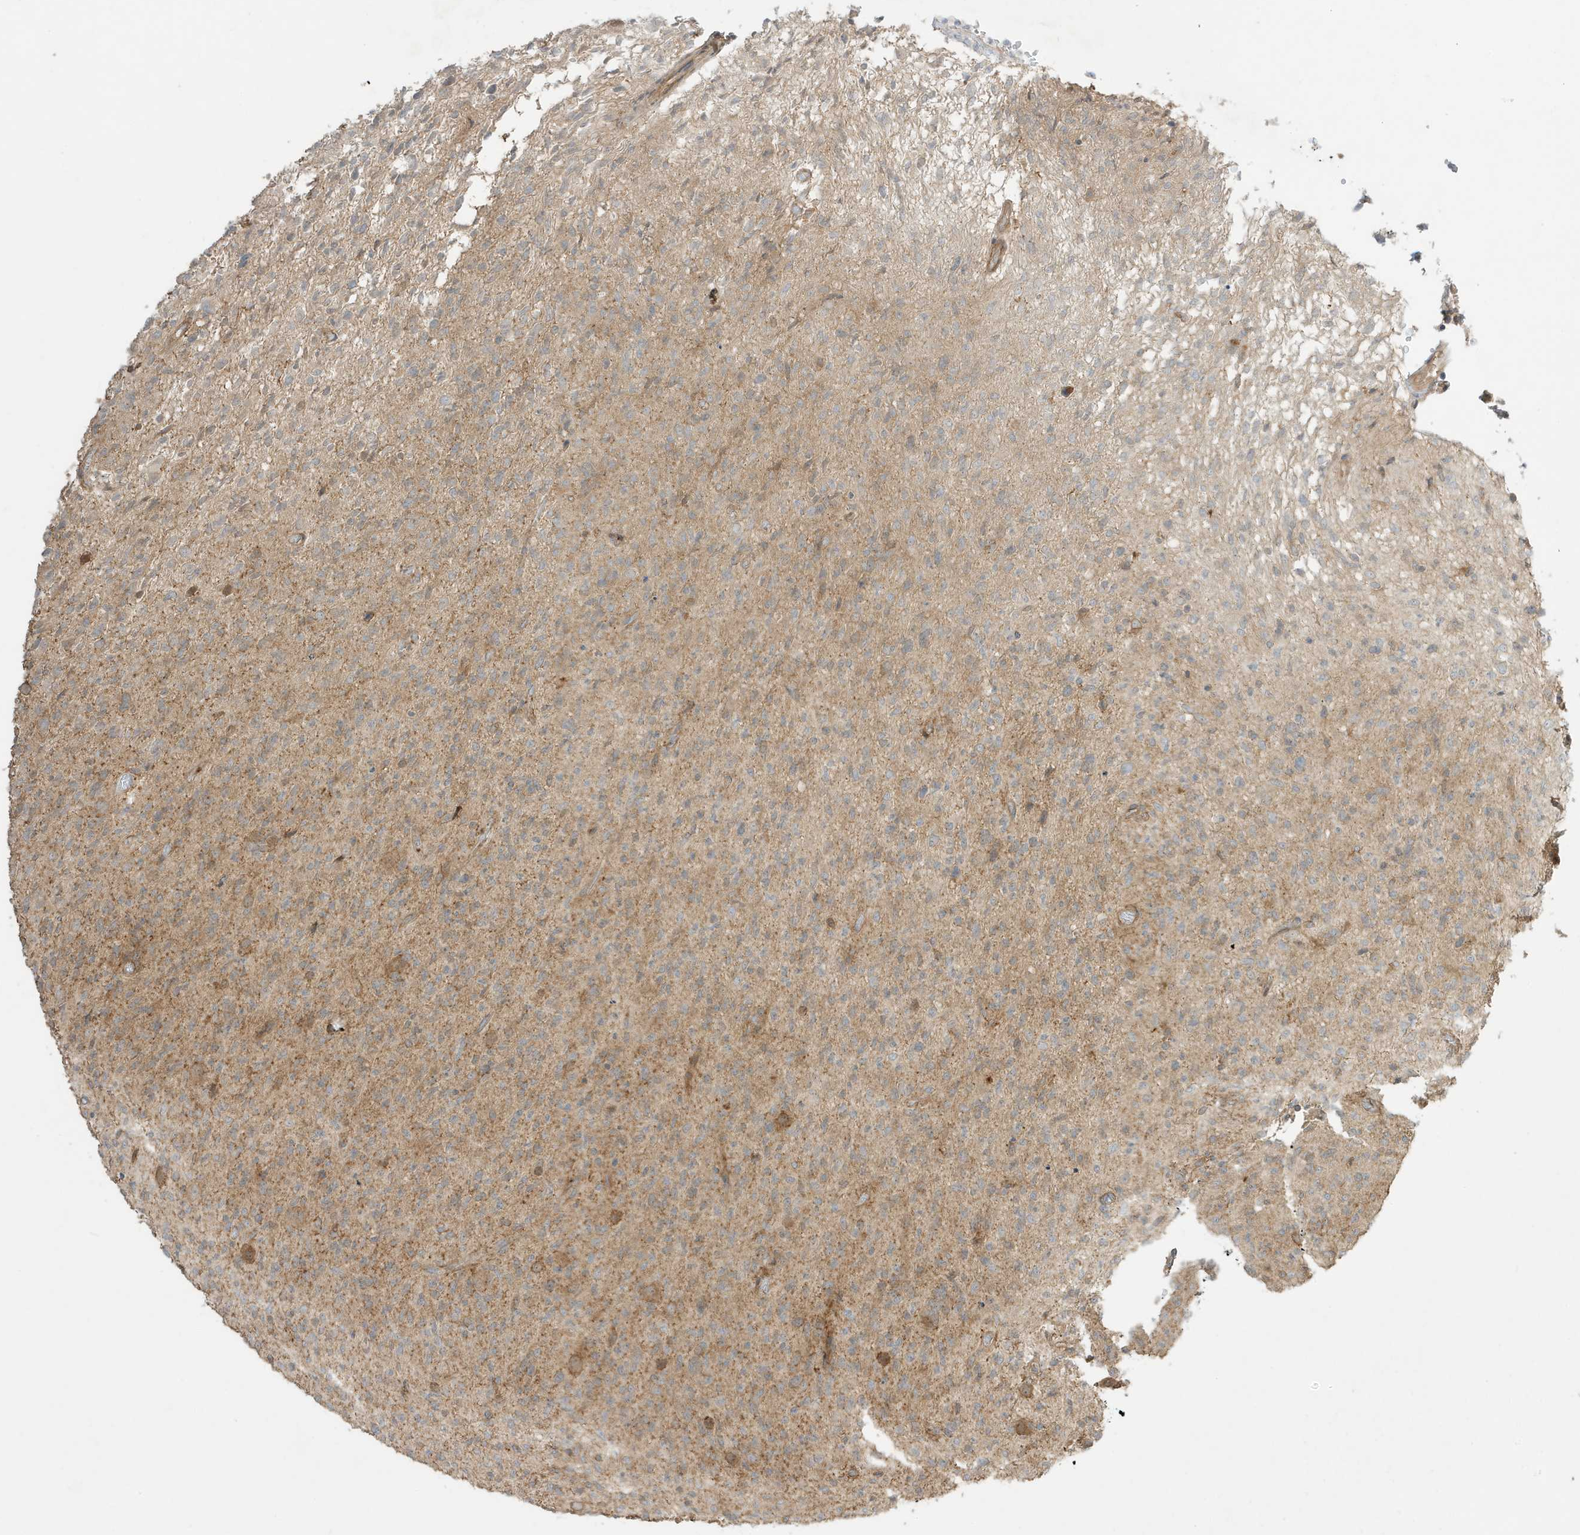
{"staining": {"intensity": "moderate", "quantity": "25%-75%", "location": "cytoplasmic/membranous"}, "tissue": "glioma", "cell_type": "Tumor cells", "image_type": "cancer", "snomed": [{"axis": "morphology", "description": "Glioma, malignant, High grade"}, {"axis": "topography", "description": "Brain"}], "caption": "This micrograph shows malignant glioma (high-grade) stained with immunohistochemistry to label a protein in brown. The cytoplasmic/membranous of tumor cells show moderate positivity for the protein. Nuclei are counter-stained blue.", "gene": "SCARF2", "patient": {"sex": "female", "age": 57}}